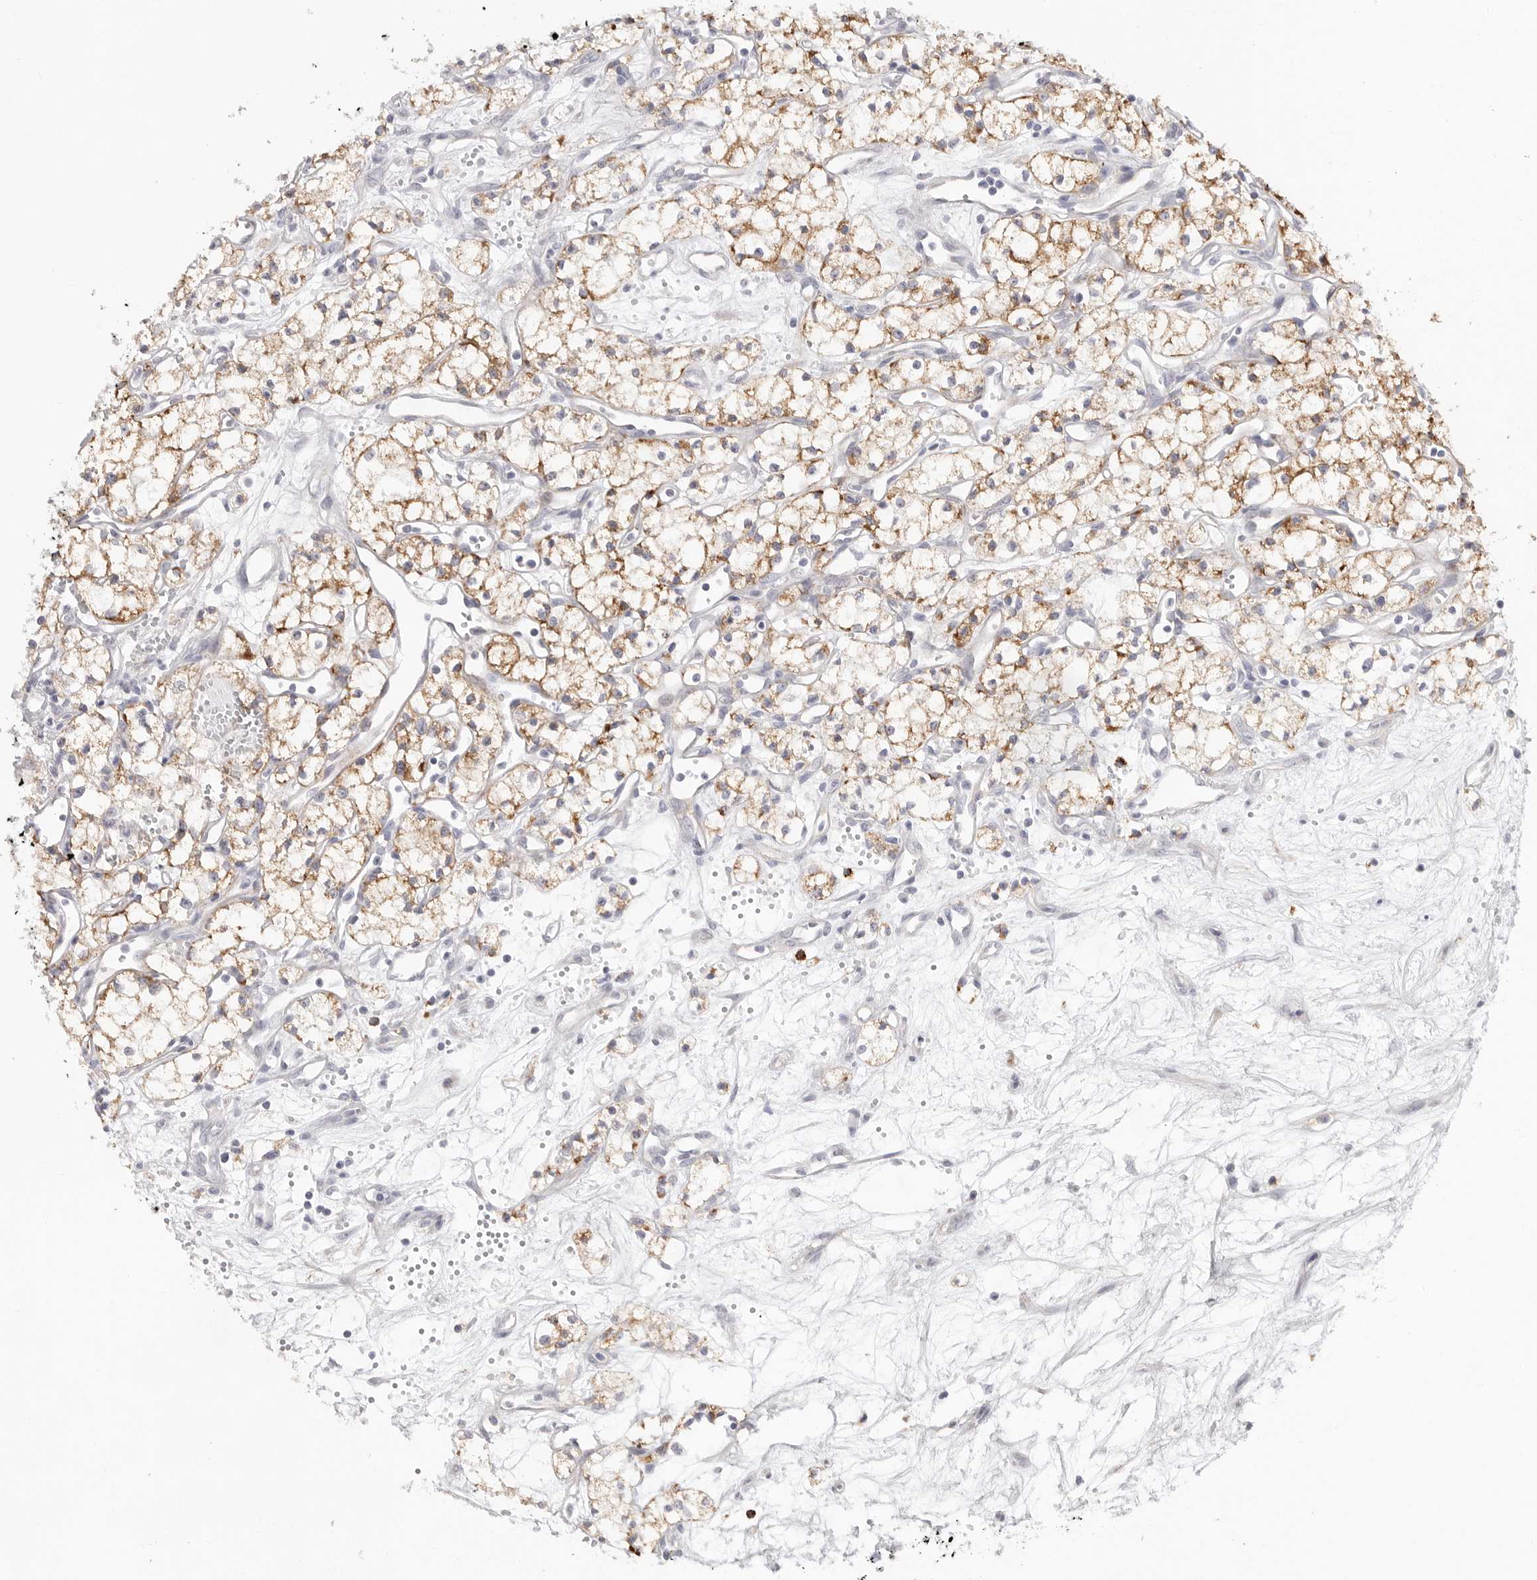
{"staining": {"intensity": "moderate", "quantity": ">75%", "location": "cytoplasmic/membranous"}, "tissue": "renal cancer", "cell_type": "Tumor cells", "image_type": "cancer", "snomed": [{"axis": "morphology", "description": "Adenocarcinoma, NOS"}, {"axis": "topography", "description": "Kidney"}], "caption": "About >75% of tumor cells in human renal cancer demonstrate moderate cytoplasmic/membranous protein staining as visualized by brown immunohistochemical staining.", "gene": "ELP3", "patient": {"sex": "male", "age": 59}}